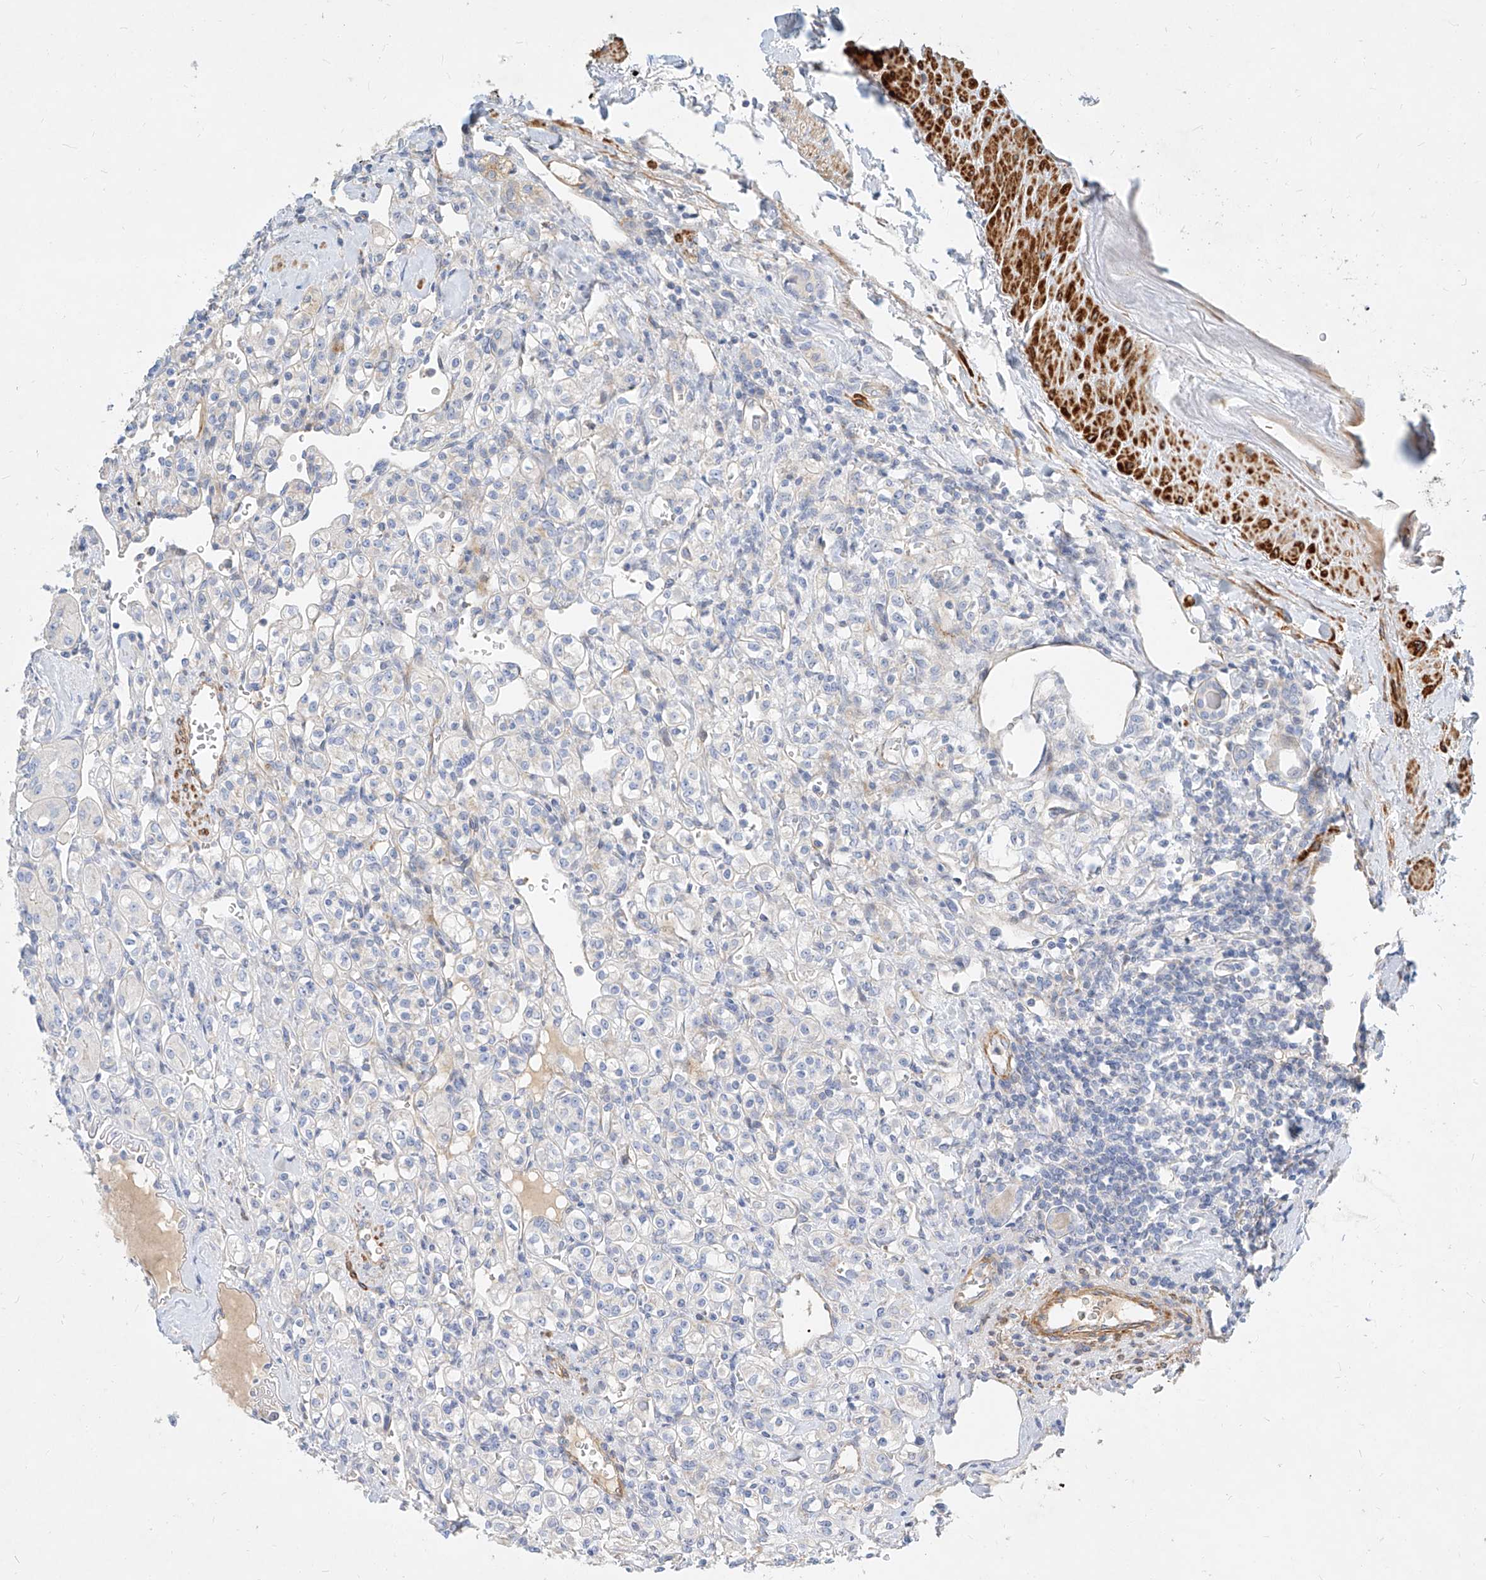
{"staining": {"intensity": "negative", "quantity": "none", "location": "none"}, "tissue": "renal cancer", "cell_type": "Tumor cells", "image_type": "cancer", "snomed": [{"axis": "morphology", "description": "Adenocarcinoma, NOS"}, {"axis": "topography", "description": "Kidney"}], "caption": "High magnification brightfield microscopy of renal cancer (adenocarcinoma) stained with DAB (3,3'-diaminobenzidine) (brown) and counterstained with hematoxylin (blue): tumor cells show no significant staining. (Immunohistochemistry (ihc), brightfield microscopy, high magnification).", "gene": "KCNH5", "patient": {"sex": "male", "age": 77}}